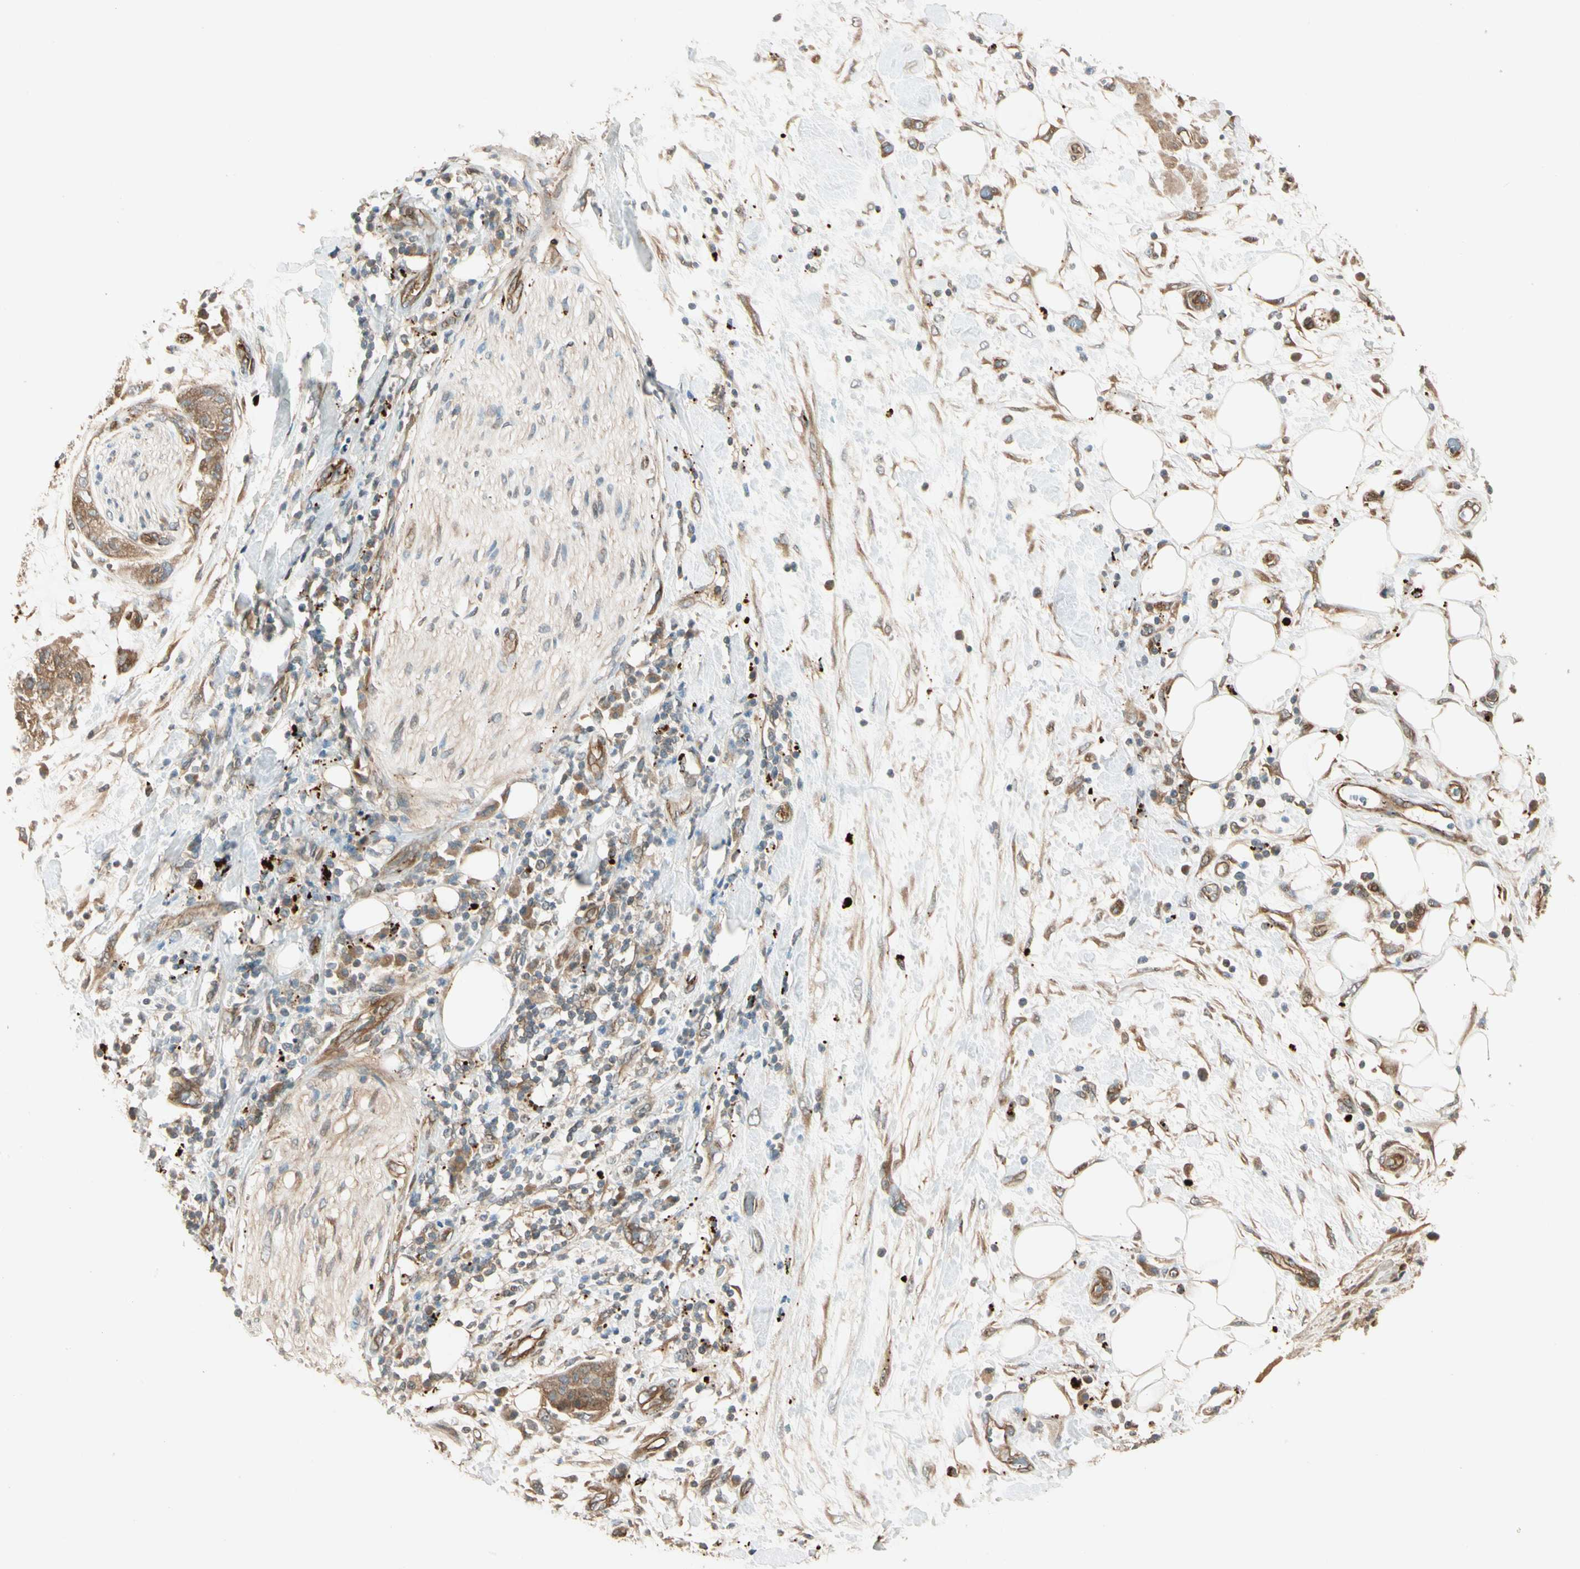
{"staining": {"intensity": "weak", "quantity": ">75%", "location": "cytoplasmic/membranous"}, "tissue": "pancreatic cancer", "cell_type": "Tumor cells", "image_type": "cancer", "snomed": [{"axis": "morphology", "description": "Adenocarcinoma, NOS"}, {"axis": "topography", "description": "Pancreas"}], "caption": "Approximately >75% of tumor cells in human pancreatic adenocarcinoma show weak cytoplasmic/membranous protein staining as visualized by brown immunohistochemical staining.", "gene": "ROCK2", "patient": {"sex": "female", "age": 78}}